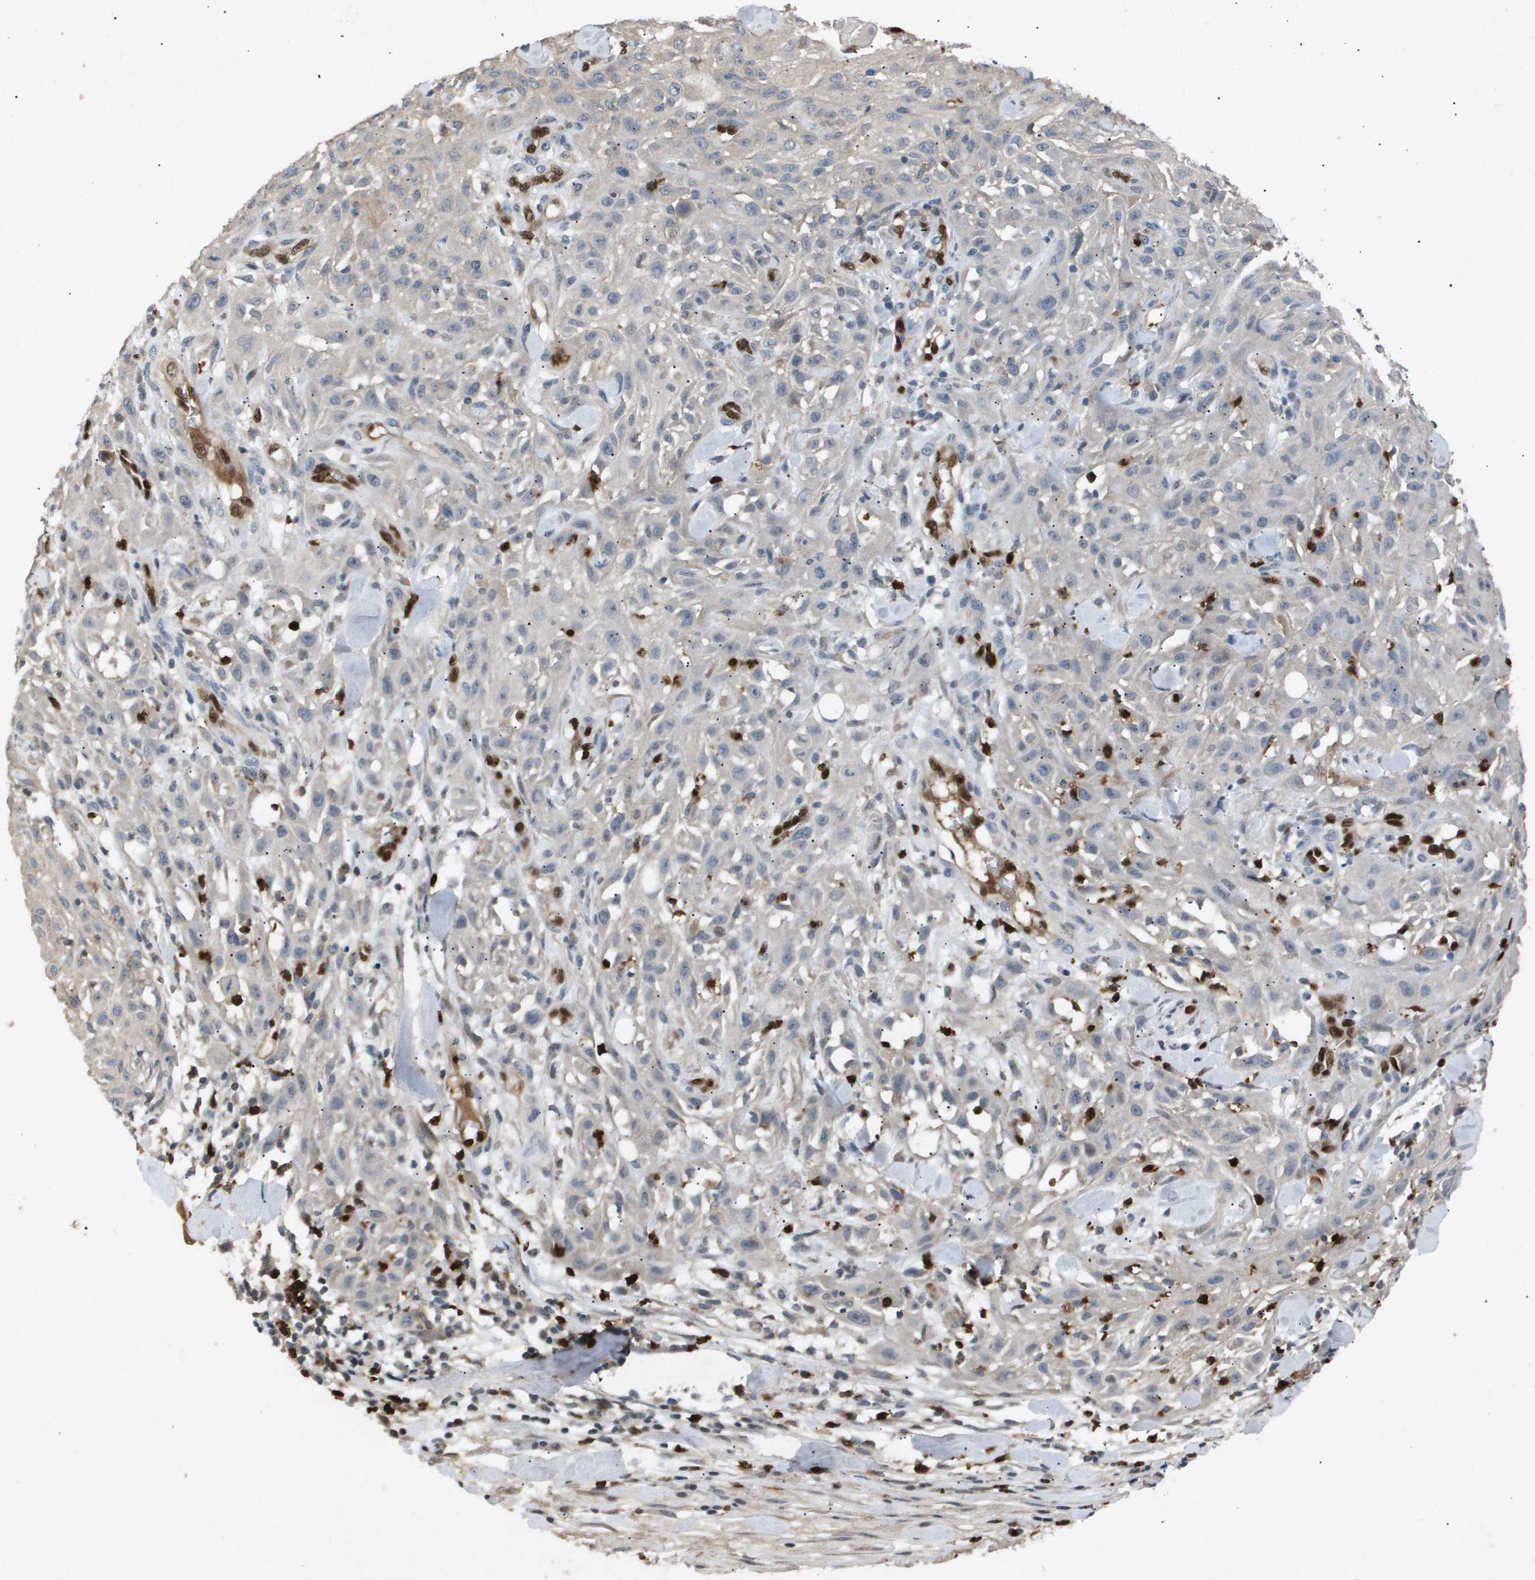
{"staining": {"intensity": "negative", "quantity": "none", "location": "none"}, "tissue": "skin cancer", "cell_type": "Tumor cells", "image_type": "cancer", "snomed": [{"axis": "morphology", "description": "Squamous cell carcinoma, NOS"}, {"axis": "topography", "description": "Skin"}], "caption": "IHC photomicrograph of neoplastic tissue: squamous cell carcinoma (skin) stained with DAB (3,3'-diaminobenzidine) shows no significant protein positivity in tumor cells.", "gene": "ERG", "patient": {"sex": "male", "age": 75}}